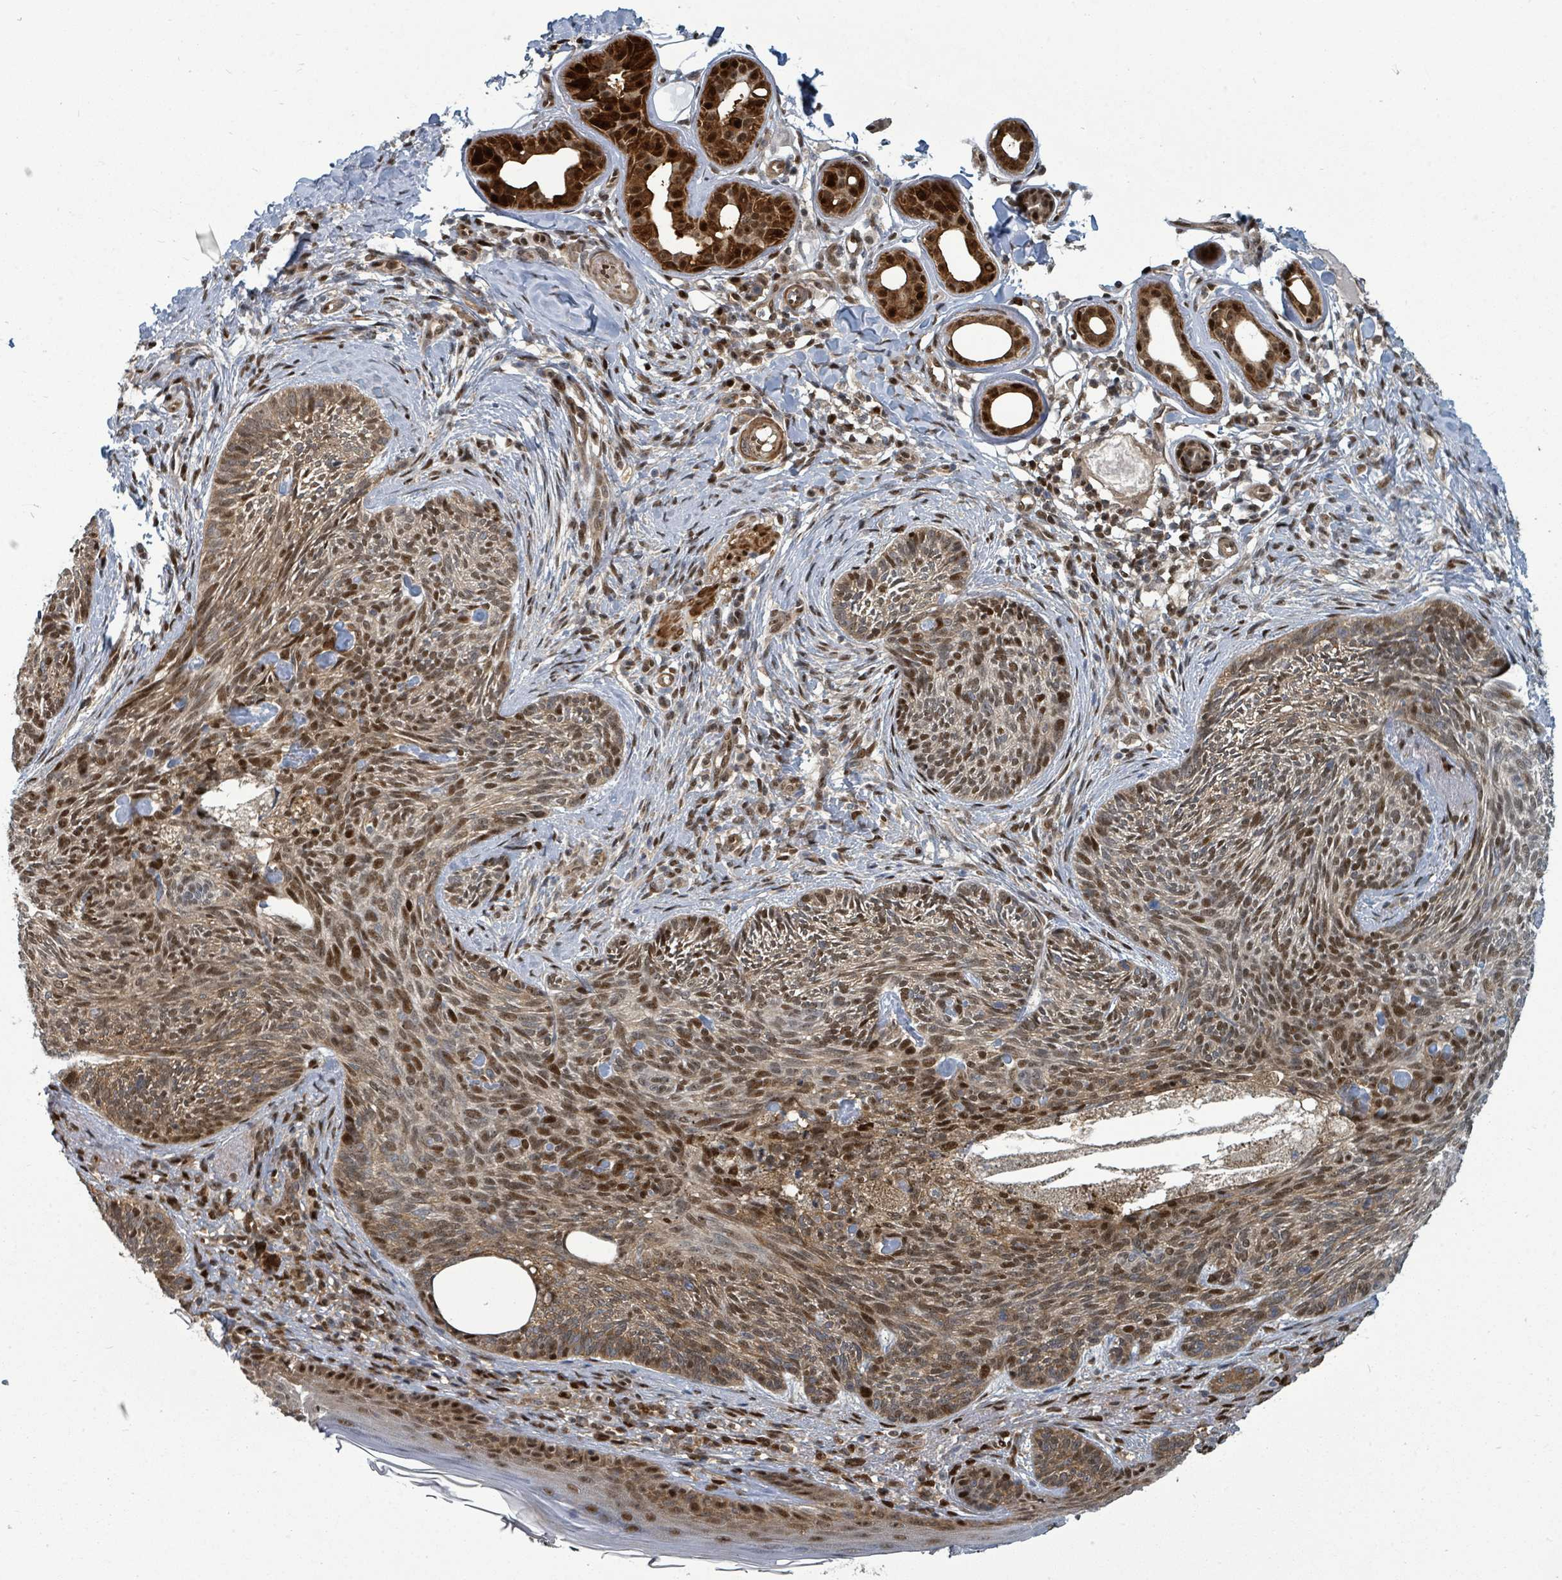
{"staining": {"intensity": "moderate", "quantity": ">75%", "location": "cytoplasmic/membranous,nuclear"}, "tissue": "skin cancer", "cell_type": "Tumor cells", "image_type": "cancer", "snomed": [{"axis": "morphology", "description": "Basal cell carcinoma"}, {"axis": "topography", "description": "Skin"}], "caption": "An image of human skin basal cell carcinoma stained for a protein demonstrates moderate cytoplasmic/membranous and nuclear brown staining in tumor cells.", "gene": "TRDMT1", "patient": {"sex": "male", "age": 73}}